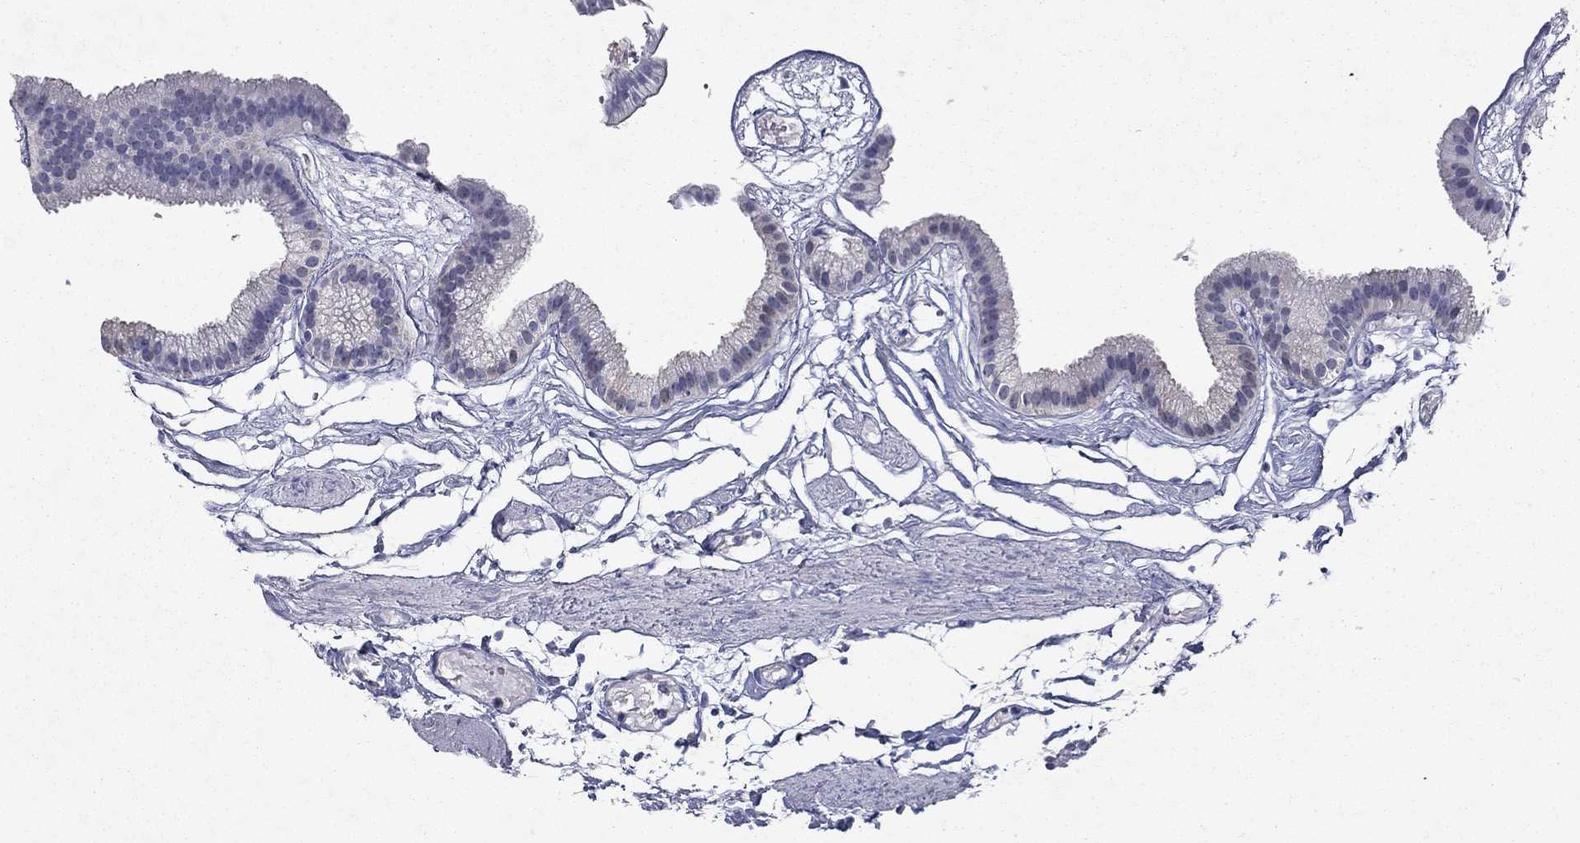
{"staining": {"intensity": "negative", "quantity": "none", "location": "none"}, "tissue": "gallbladder", "cell_type": "Glandular cells", "image_type": "normal", "snomed": [{"axis": "morphology", "description": "Normal tissue, NOS"}, {"axis": "topography", "description": "Gallbladder"}], "caption": "Micrograph shows no significant protein staining in glandular cells of normal gallbladder.", "gene": "GLTP", "patient": {"sex": "female", "age": 45}}